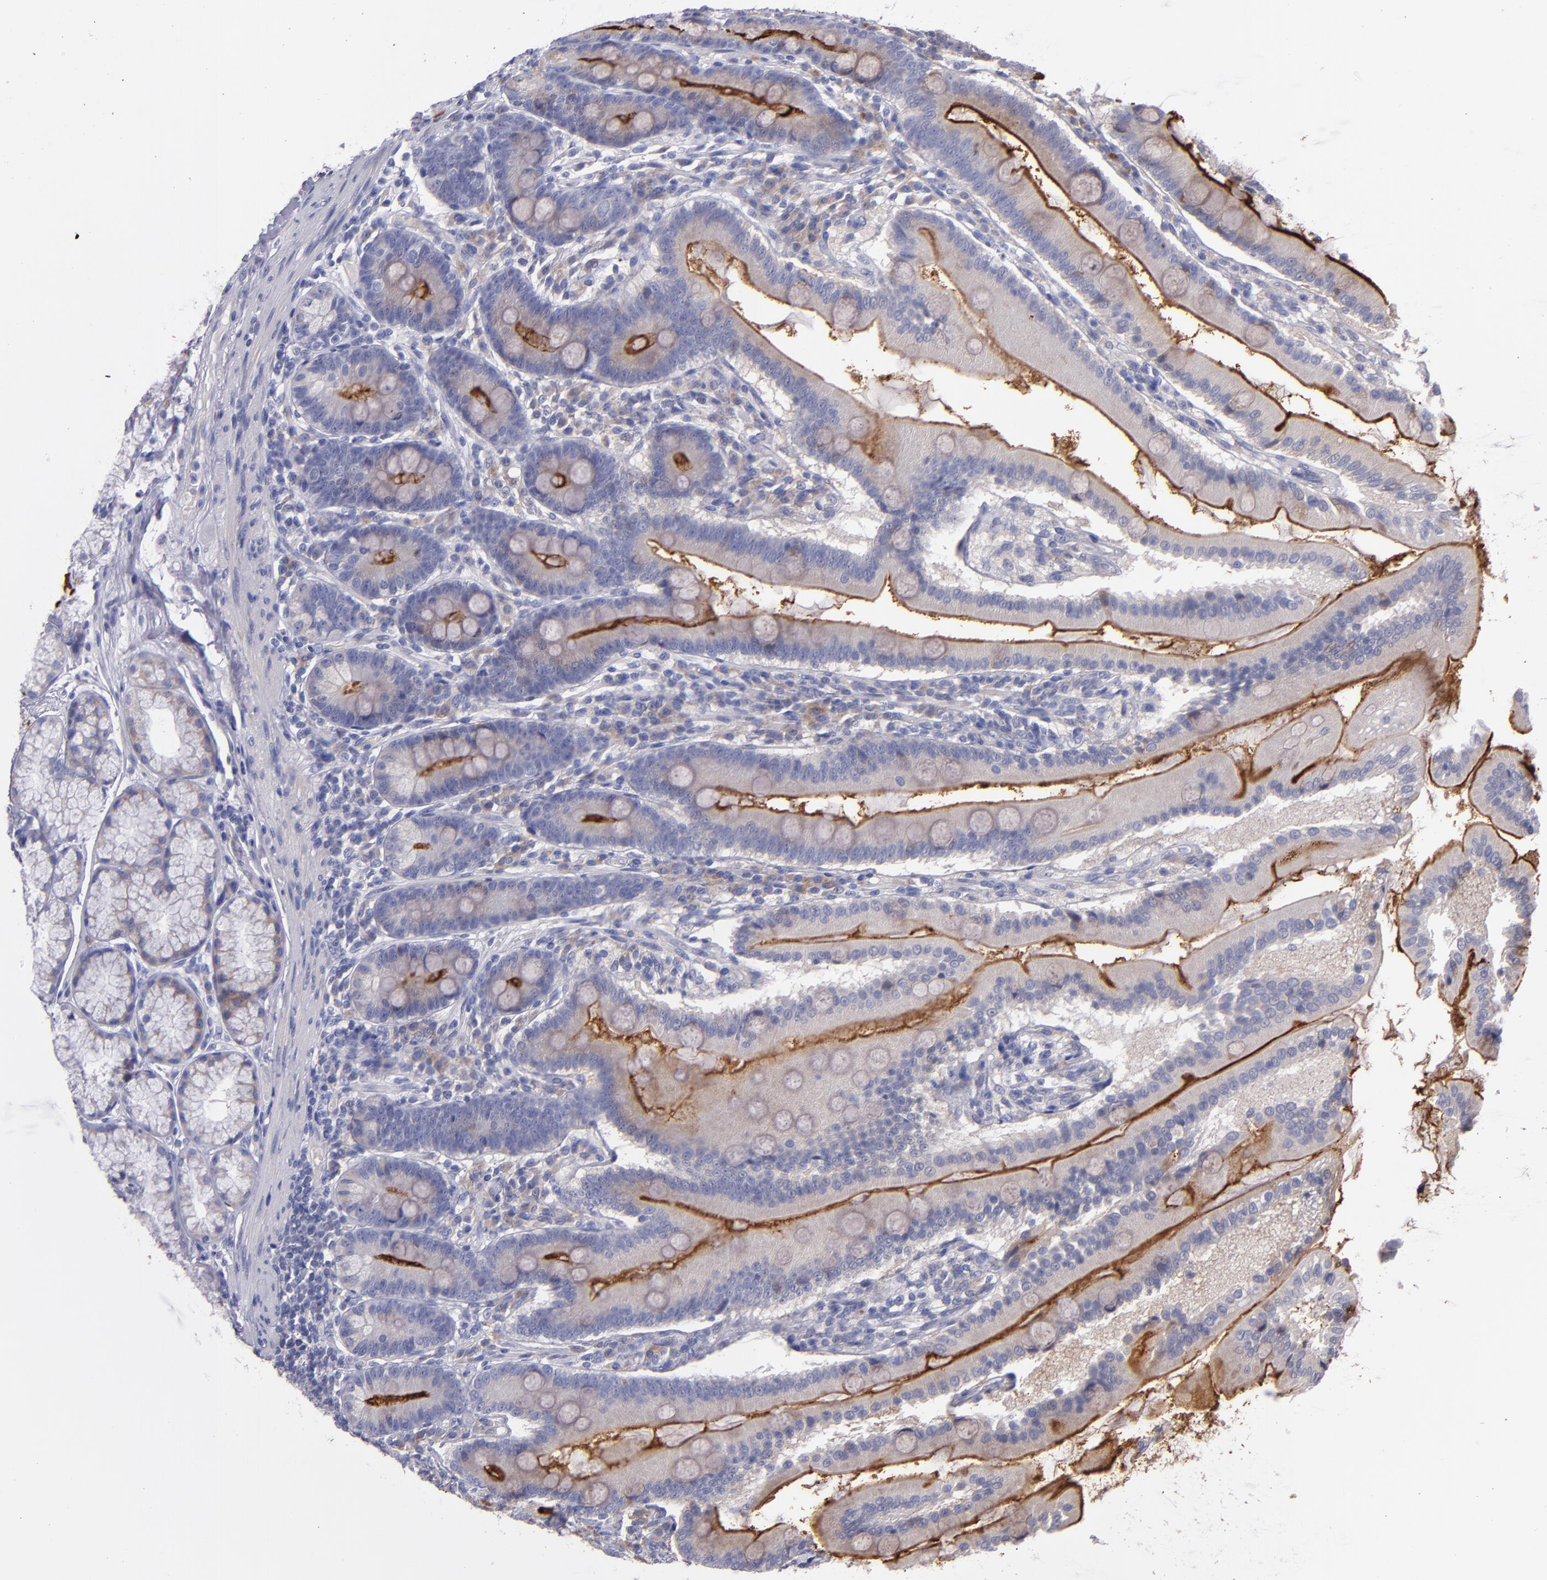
{"staining": {"intensity": "strong", "quantity": "25%-75%", "location": "cytoplasmic/membranous"}, "tissue": "duodenum", "cell_type": "Glandular cells", "image_type": "normal", "snomed": [{"axis": "morphology", "description": "Normal tissue, NOS"}, {"axis": "topography", "description": "Duodenum"}], "caption": "A micrograph of human duodenum stained for a protein exhibits strong cytoplasmic/membranous brown staining in glandular cells. The protein of interest is shown in brown color, while the nuclei are stained blue.", "gene": "IFIH1", "patient": {"sex": "female", "age": 64}}